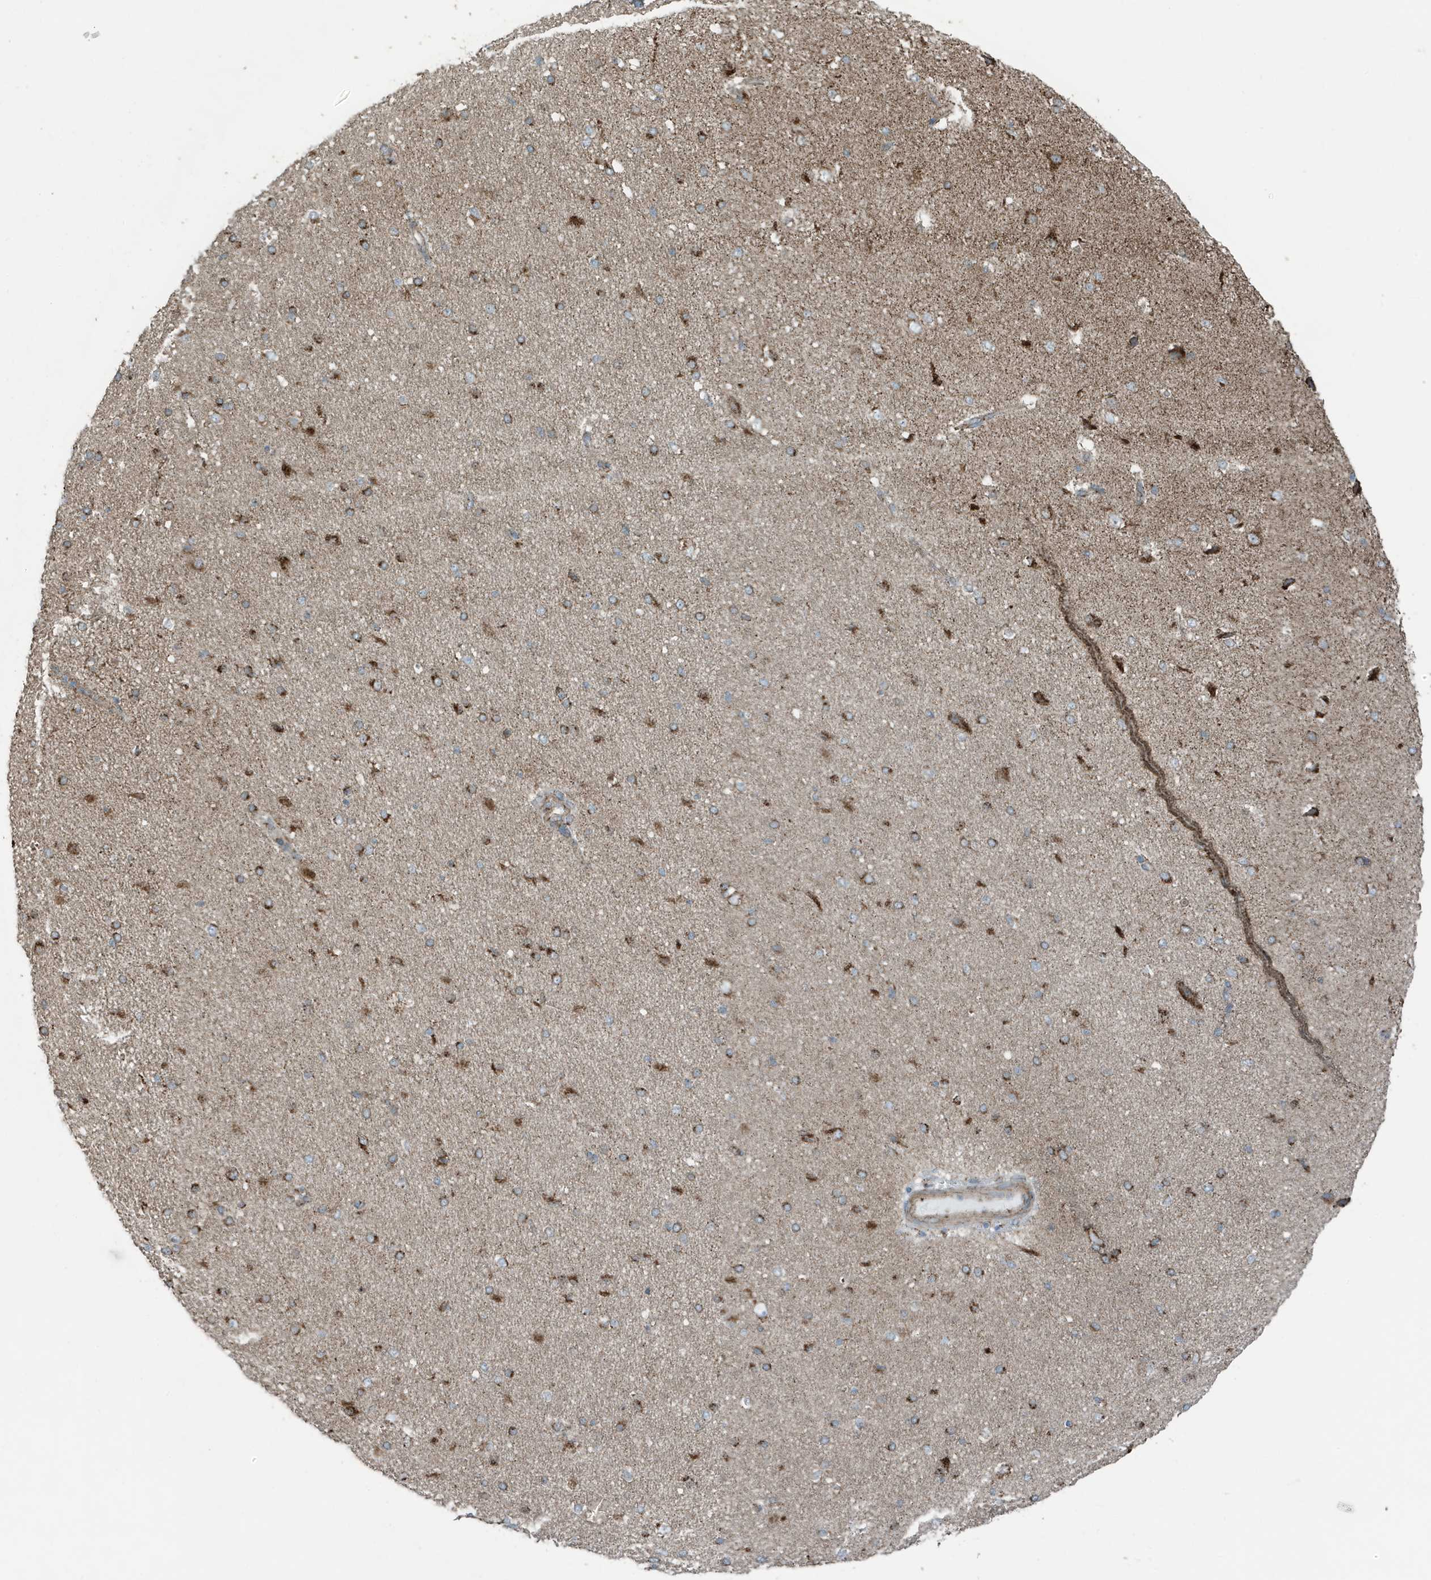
{"staining": {"intensity": "weak", "quantity": ">75%", "location": "cytoplasmic/membranous"}, "tissue": "cerebral cortex", "cell_type": "Endothelial cells", "image_type": "normal", "snomed": [{"axis": "morphology", "description": "Normal tissue, NOS"}, {"axis": "morphology", "description": "Developmental malformation"}, {"axis": "topography", "description": "Cerebral cortex"}], "caption": "The photomicrograph reveals staining of unremarkable cerebral cortex, revealing weak cytoplasmic/membranous protein staining (brown color) within endothelial cells.", "gene": "GOLGA4", "patient": {"sex": "female", "age": 30}}